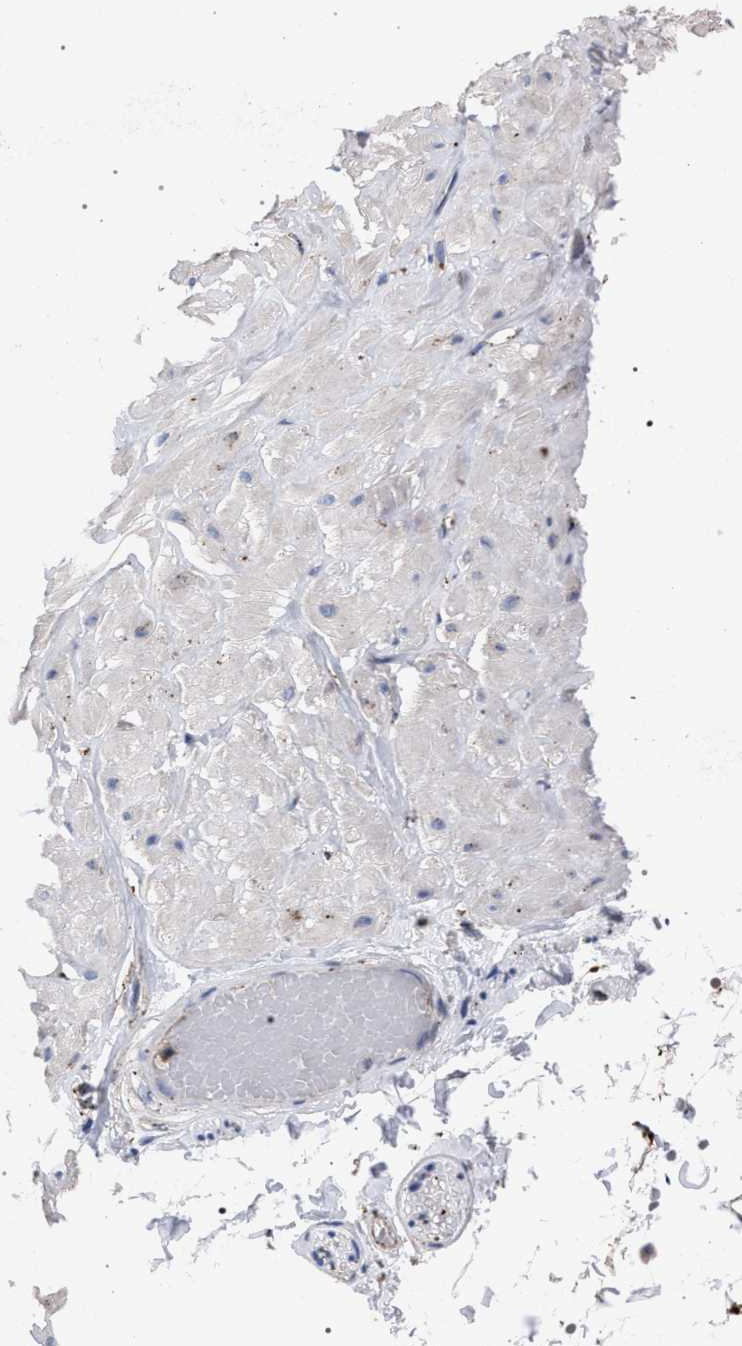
{"staining": {"intensity": "negative", "quantity": "none", "location": "none"}, "tissue": "adipose tissue", "cell_type": "Adipocytes", "image_type": "normal", "snomed": [{"axis": "morphology", "description": "Normal tissue, NOS"}, {"axis": "topography", "description": "Adipose tissue"}, {"axis": "topography", "description": "Vascular tissue"}, {"axis": "topography", "description": "Peripheral nerve tissue"}], "caption": "This histopathology image is of benign adipose tissue stained with IHC to label a protein in brown with the nuclei are counter-stained blue. There is no positivity in adipocytes.", "gene": "PPT1", "patient": {"sex": "male", "age": 25}}